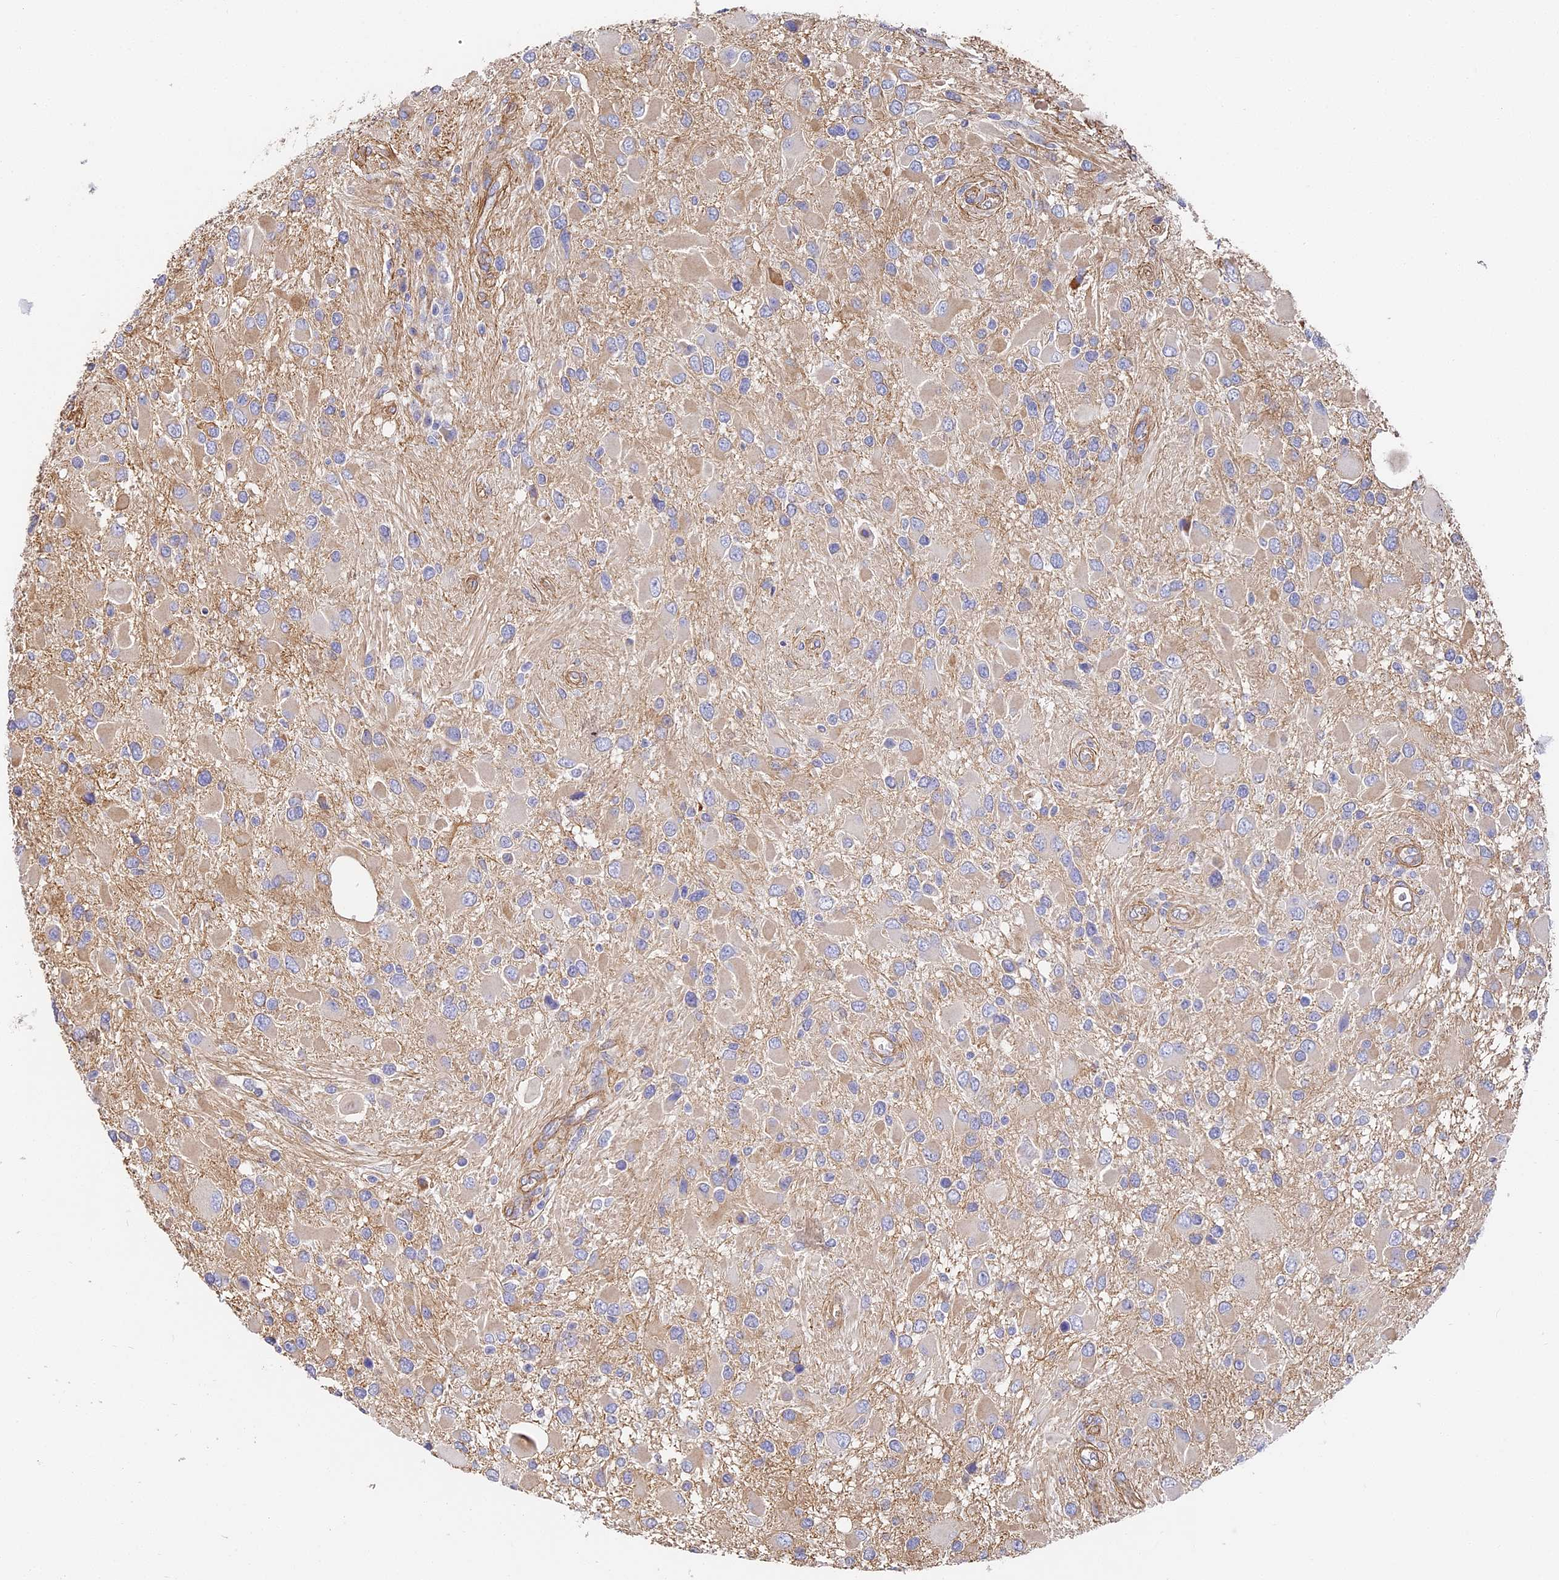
{"staining": {"intensity": "weak", "quantity": "<25%", "location": "cytoplasmic/membranous"}, "tissue": "glioma", "cell_type": "Tumor cells", "image_type": "cancer", "snomed": [{"axis": "morphology", "description": "Glioma, malignant, High grade"}, {"axis": "topography", "description": "Brain"}], "caption": "Immunohistochemistry (IHC) of high-grade glioma (malignant) displays no staining in tumor cells.", "gene": "CCDC30", "patient": {"sex": "male", "age": 53}}